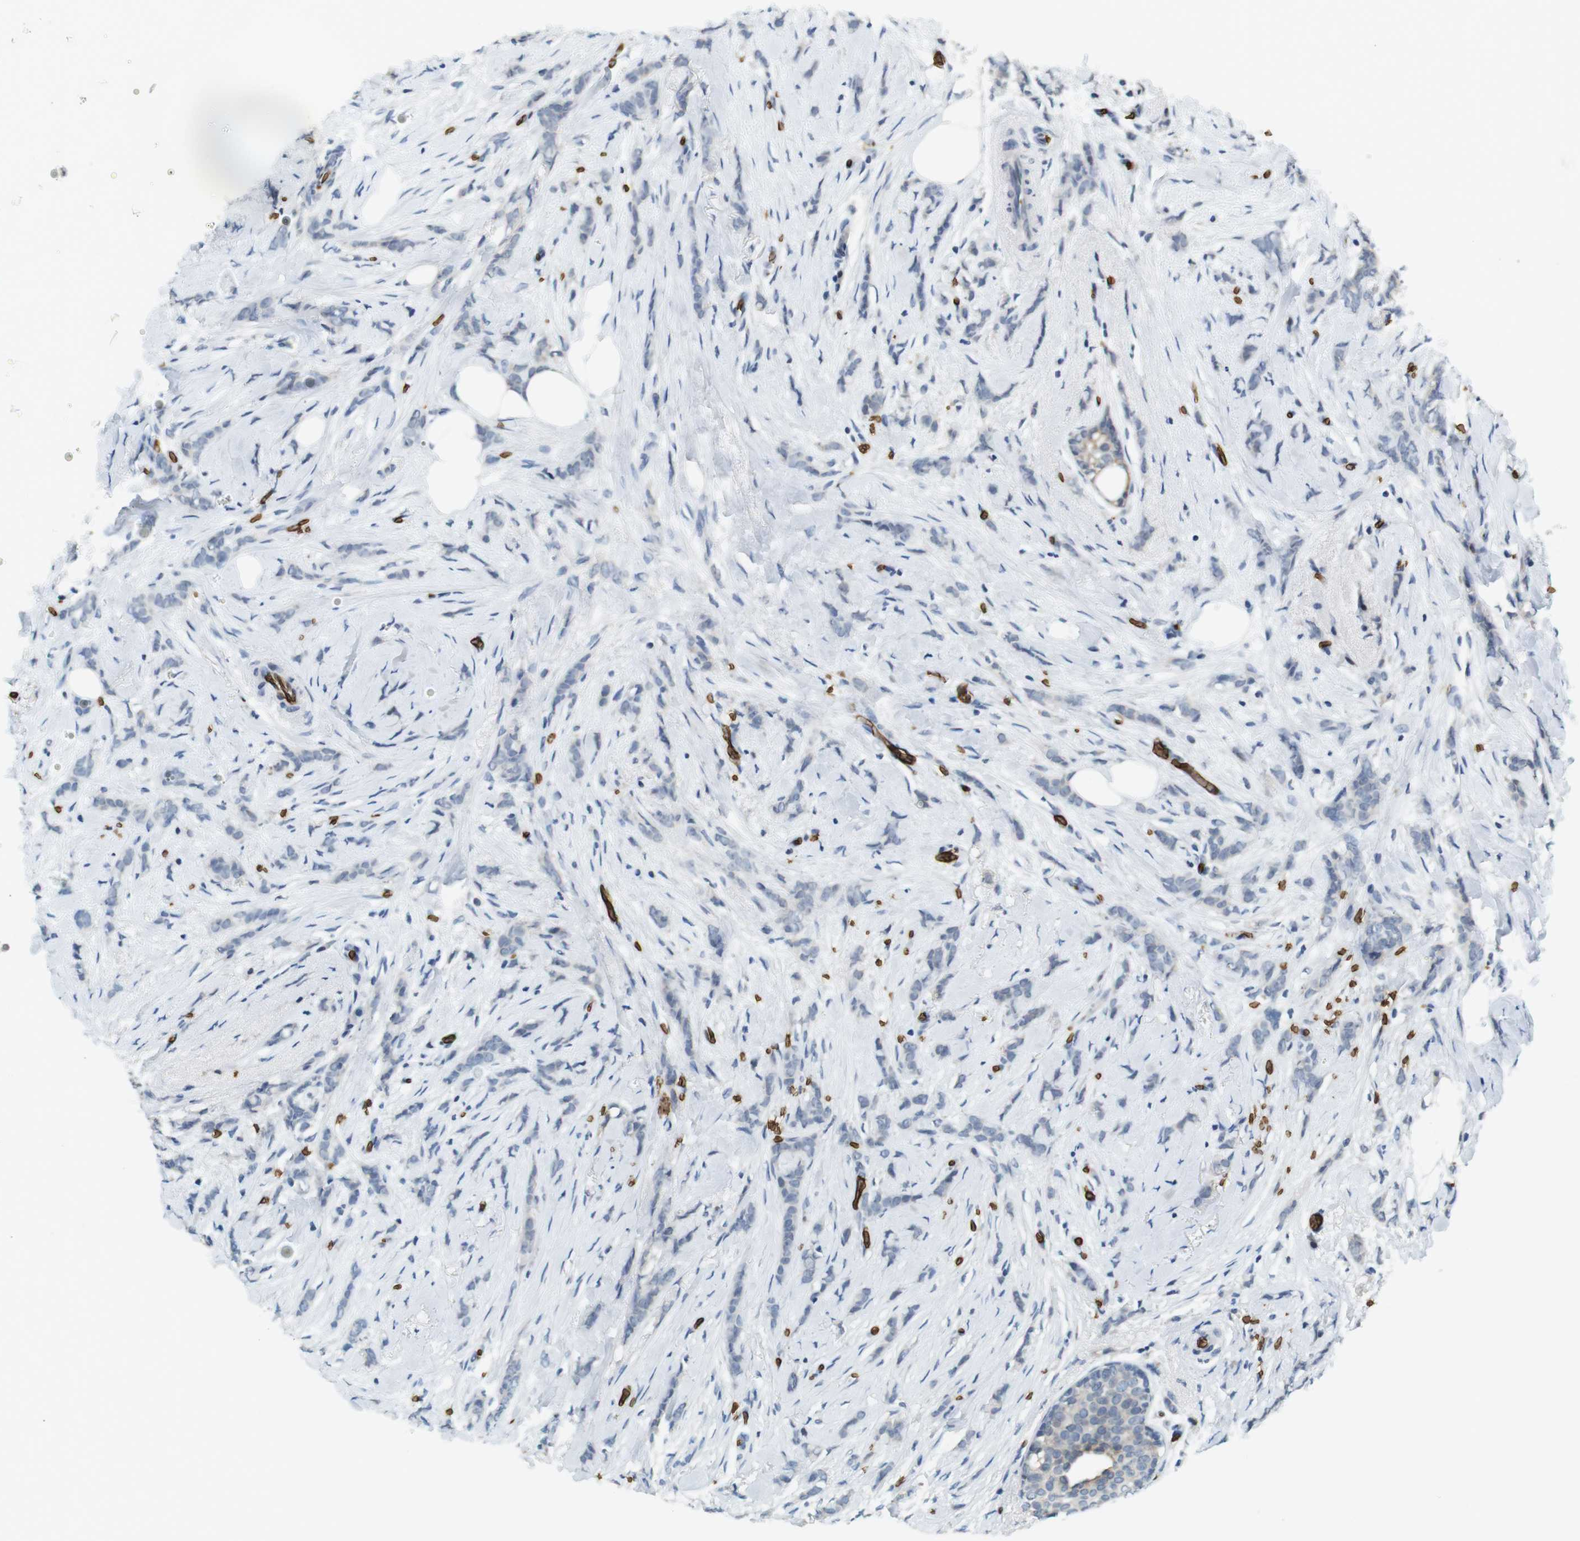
{"staining": {"intensity": "negative", "quantity": "none", "location": "none"}, "tissue": "breast cancer", "cell_type": "Tumor cells", "image_type": "cancer", "snomed": [{"axis": "morphology", "description": "Lobular carcinoma, in situ"}, {"axis": "morphology", "description": "Lobular carcinoma"}, {"axis": "topography", "description": "Breast"}], "caption": "The histopathology image reveals no significant staining in tumor cells of breast cancer (lobular carcinoma in situ).", "gene": "SLC4A1", "patient": {"sex": "female", "age": 41}}